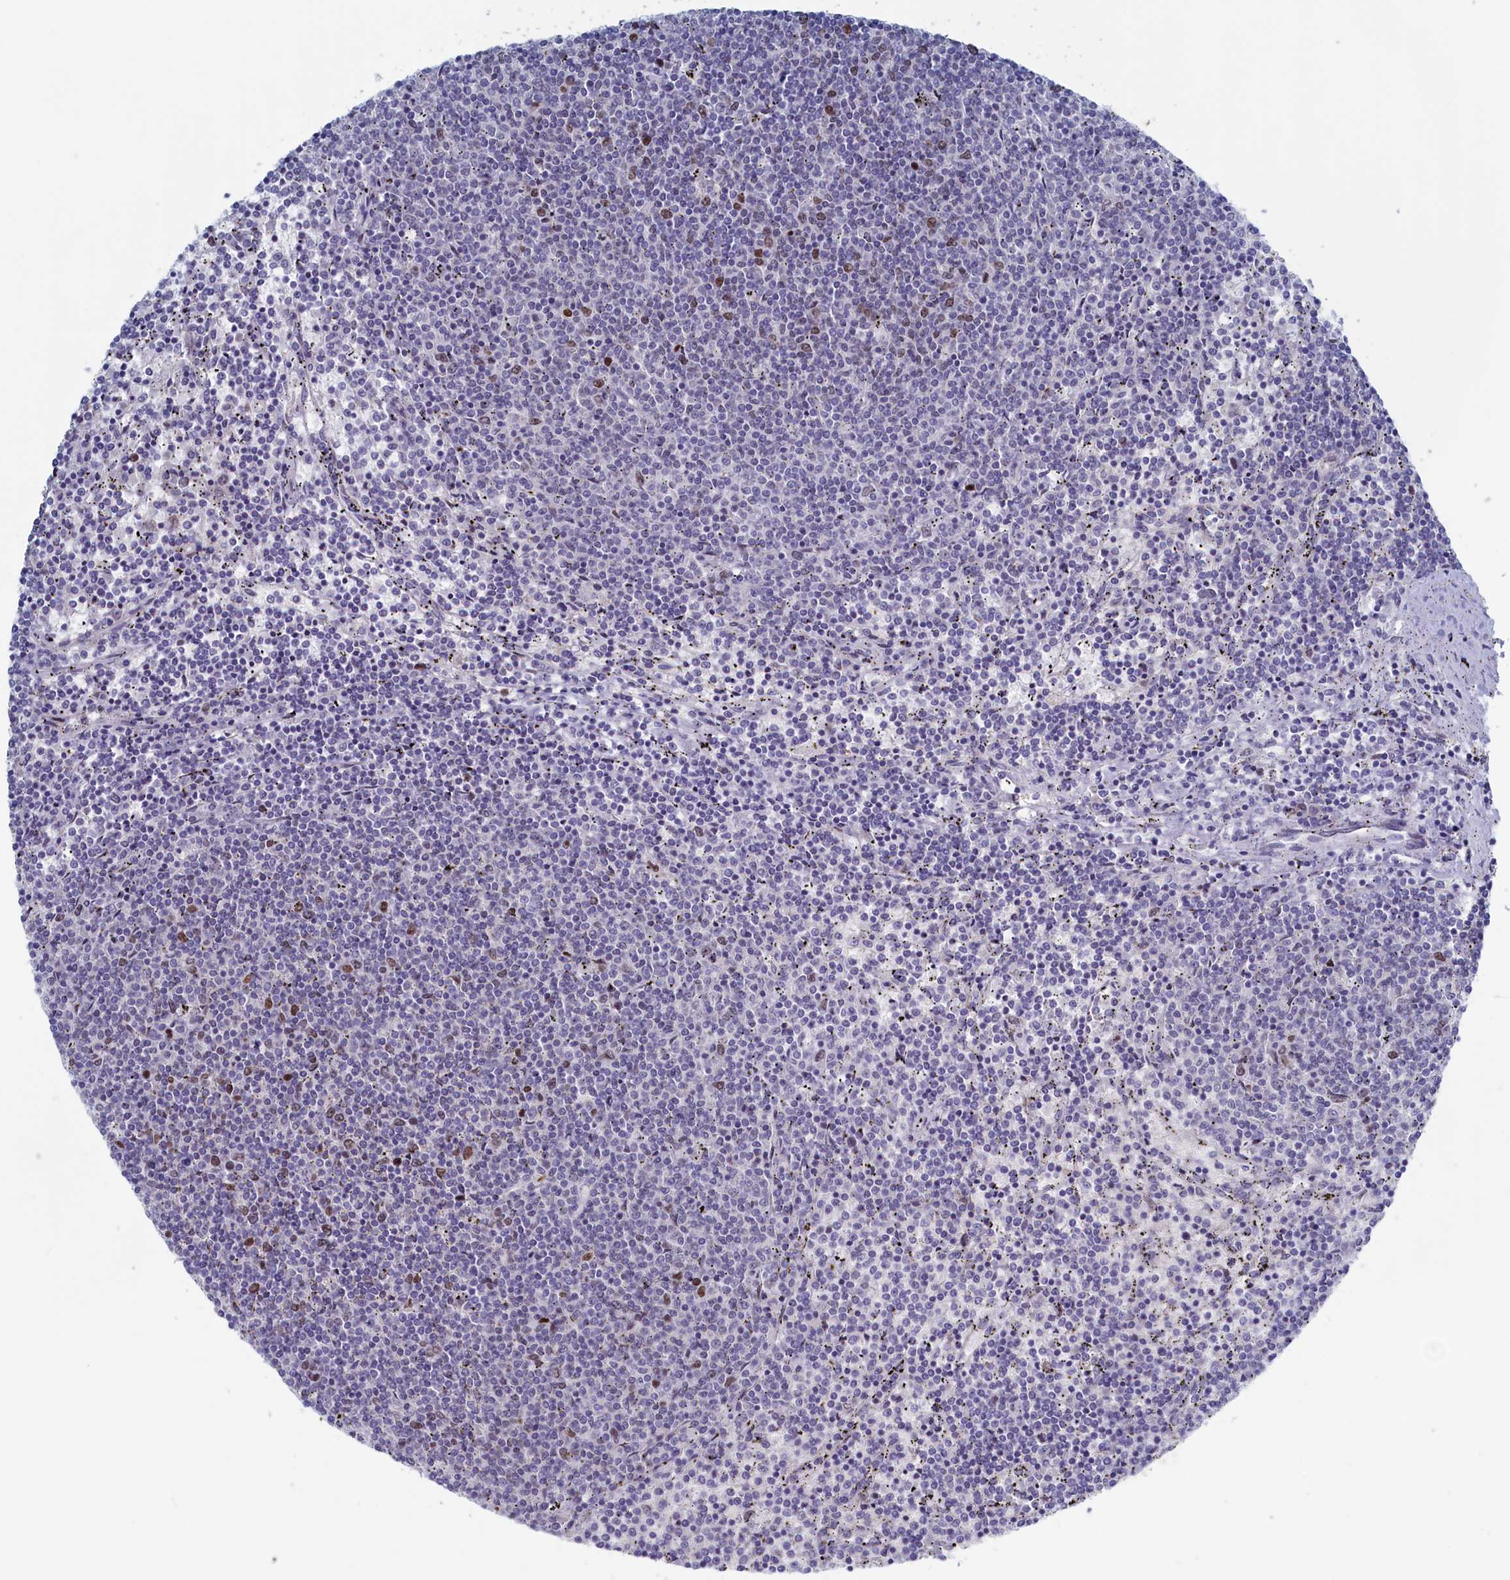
{"staining": {"intensity": "moderate", "quantity": "<25%", "location": "nuclear"}, "tissue": "lymphoma", "cell_type": "Tumor cells", "image_type": "cancer", "snomed": [{"axis": "morphology", "description": "Malignant lymphoma, non-Hodgkin's type, Low grade"}, {"axis": "topography", "description": "Spleen"}], "caption": "Moderate nuclear protein staining is identified in about <25% of tumor cells in malignant lymphoma, non-Hodgkin's type (low-grade).", "gene": "WDR76", "patient": {"sex": "female", "age": 50}}